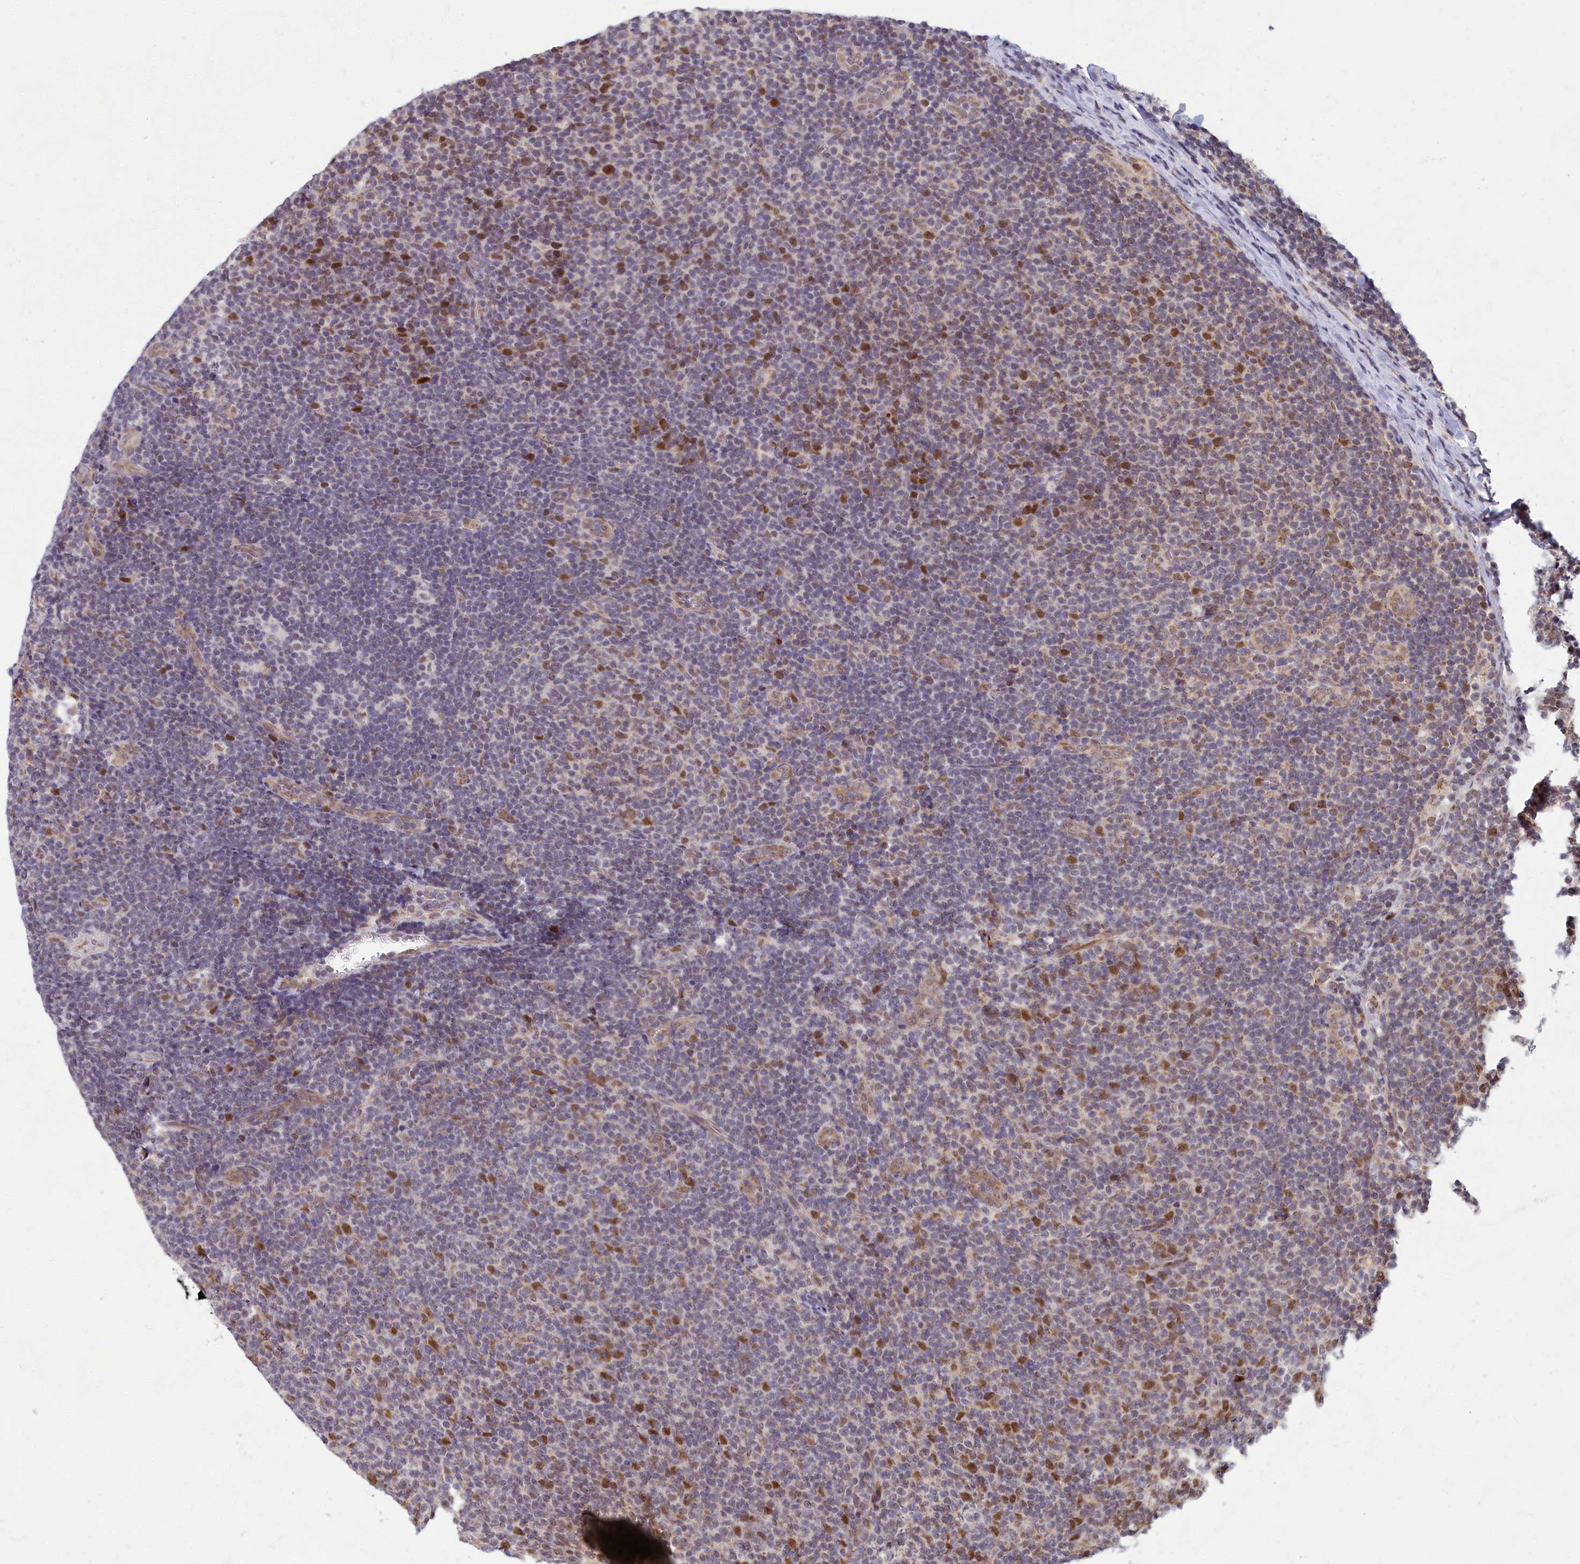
{"staining": {"intensity": "moderate", "quantity": "25%-75%", "location": "nuclear"}, "tissue": "lymphoma", "cell_type": "Tumor cells", "image_type": "cancer", "snomed": [{"axis": "morphology", "description": "Malignant lymphoma, non-Hodgkin's type, Low grade"}, {"axis": "topography", "description": "Lymph node"}], "caption": "Tumor cells exhibit moderate nuclear expression in about 25%-75% of cells in lymphoma.", "gene": "EARS2", "patient": {"sex": "male", "age": 66}}